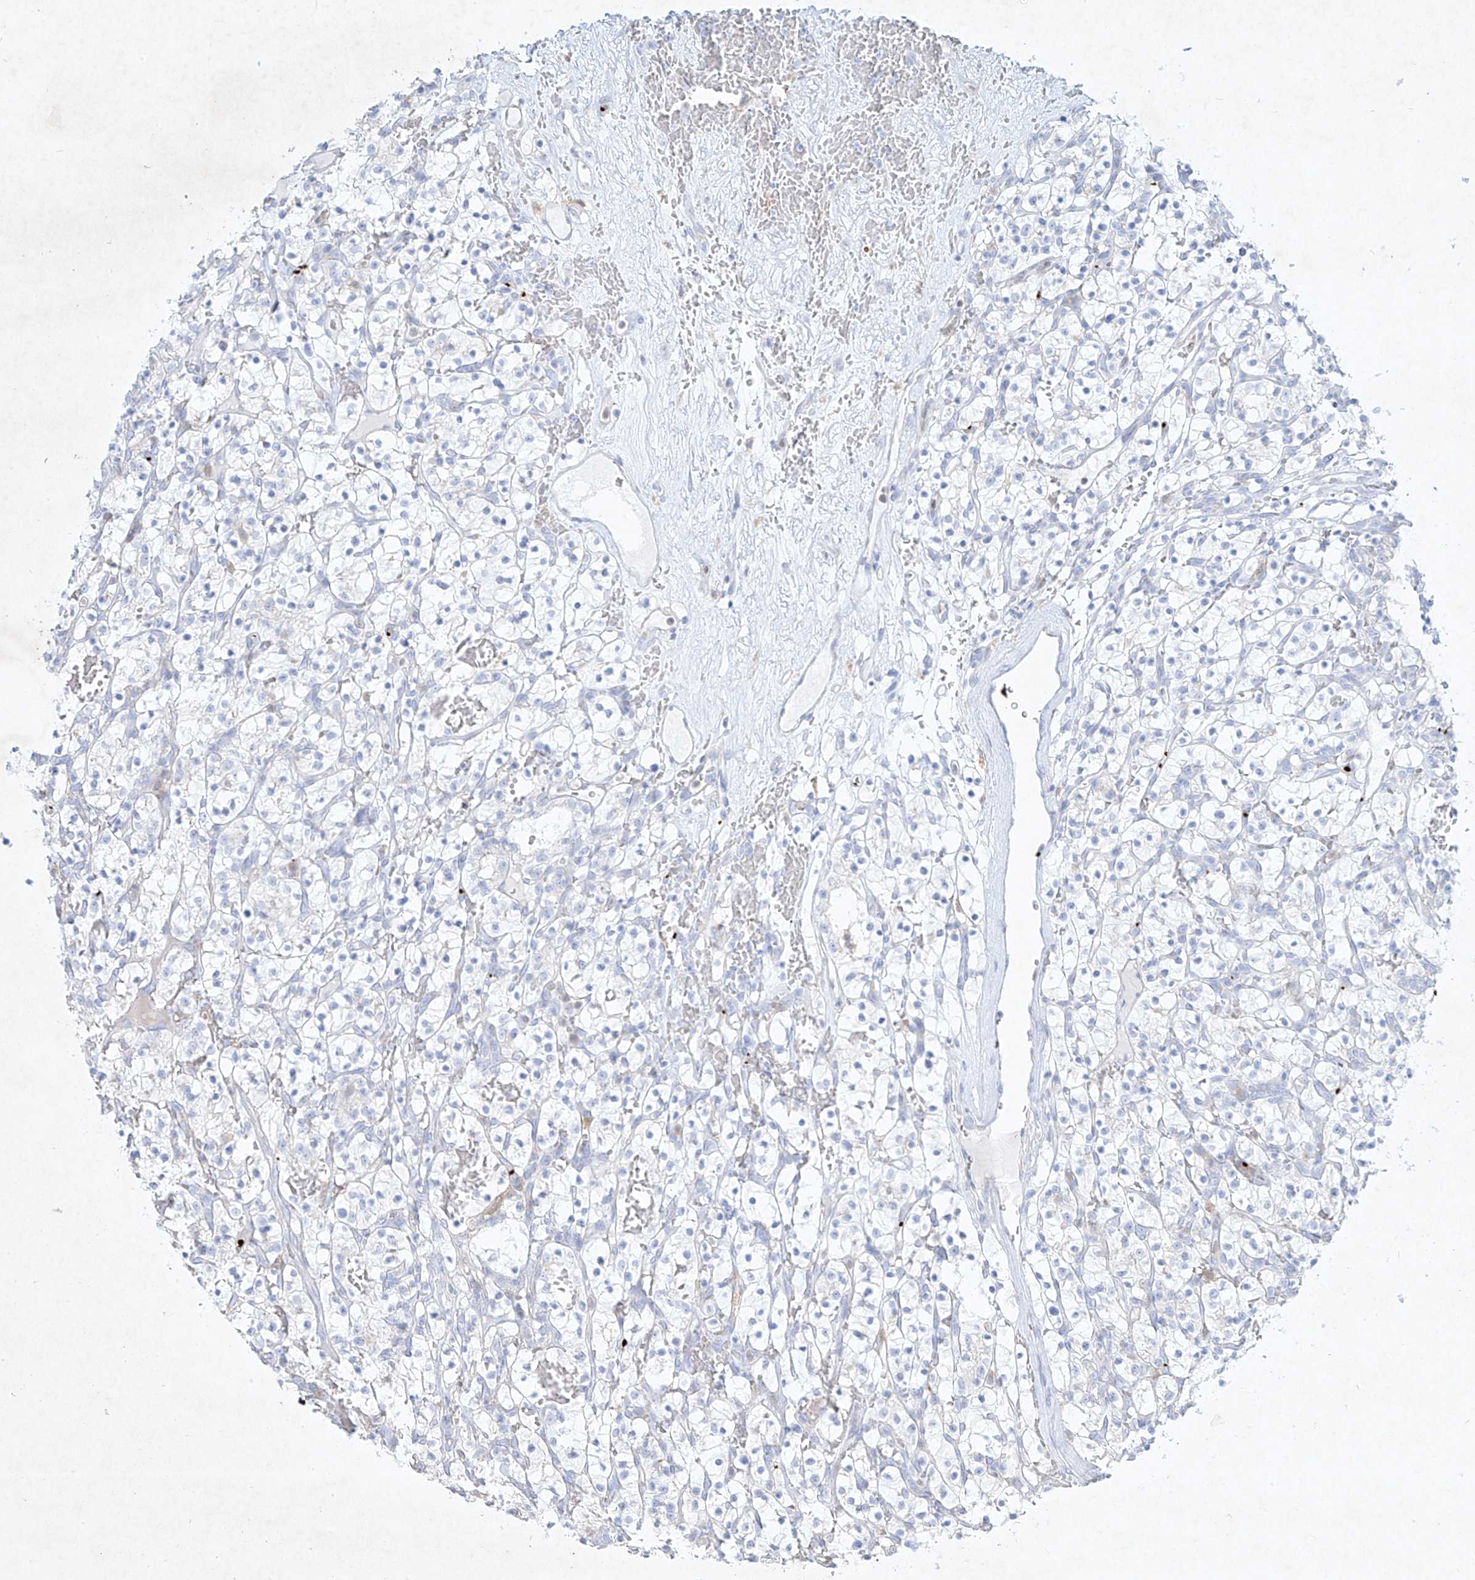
{"staining": {"intensity": "negative", "quantity": "none", "location": "none"}, "tissue": "renal cancer", "cell_type": "Tumor cells", "image_type": "cancer", "snomed": [{"axis": "morphology", "description": "Adenocarcinoma, NOS"}, {"axis": "topography", "description": "Kidney"}], "caption": "High magnification brightfield microscopy of renal cancer stained with DAB (3,3'-diaminobenzidine) (brown) and counterstained with hematoxylin (blue): tumor cells show no significant staining.", "gene": "PLEK", "patient": {"sex": "female", "age": 57}}